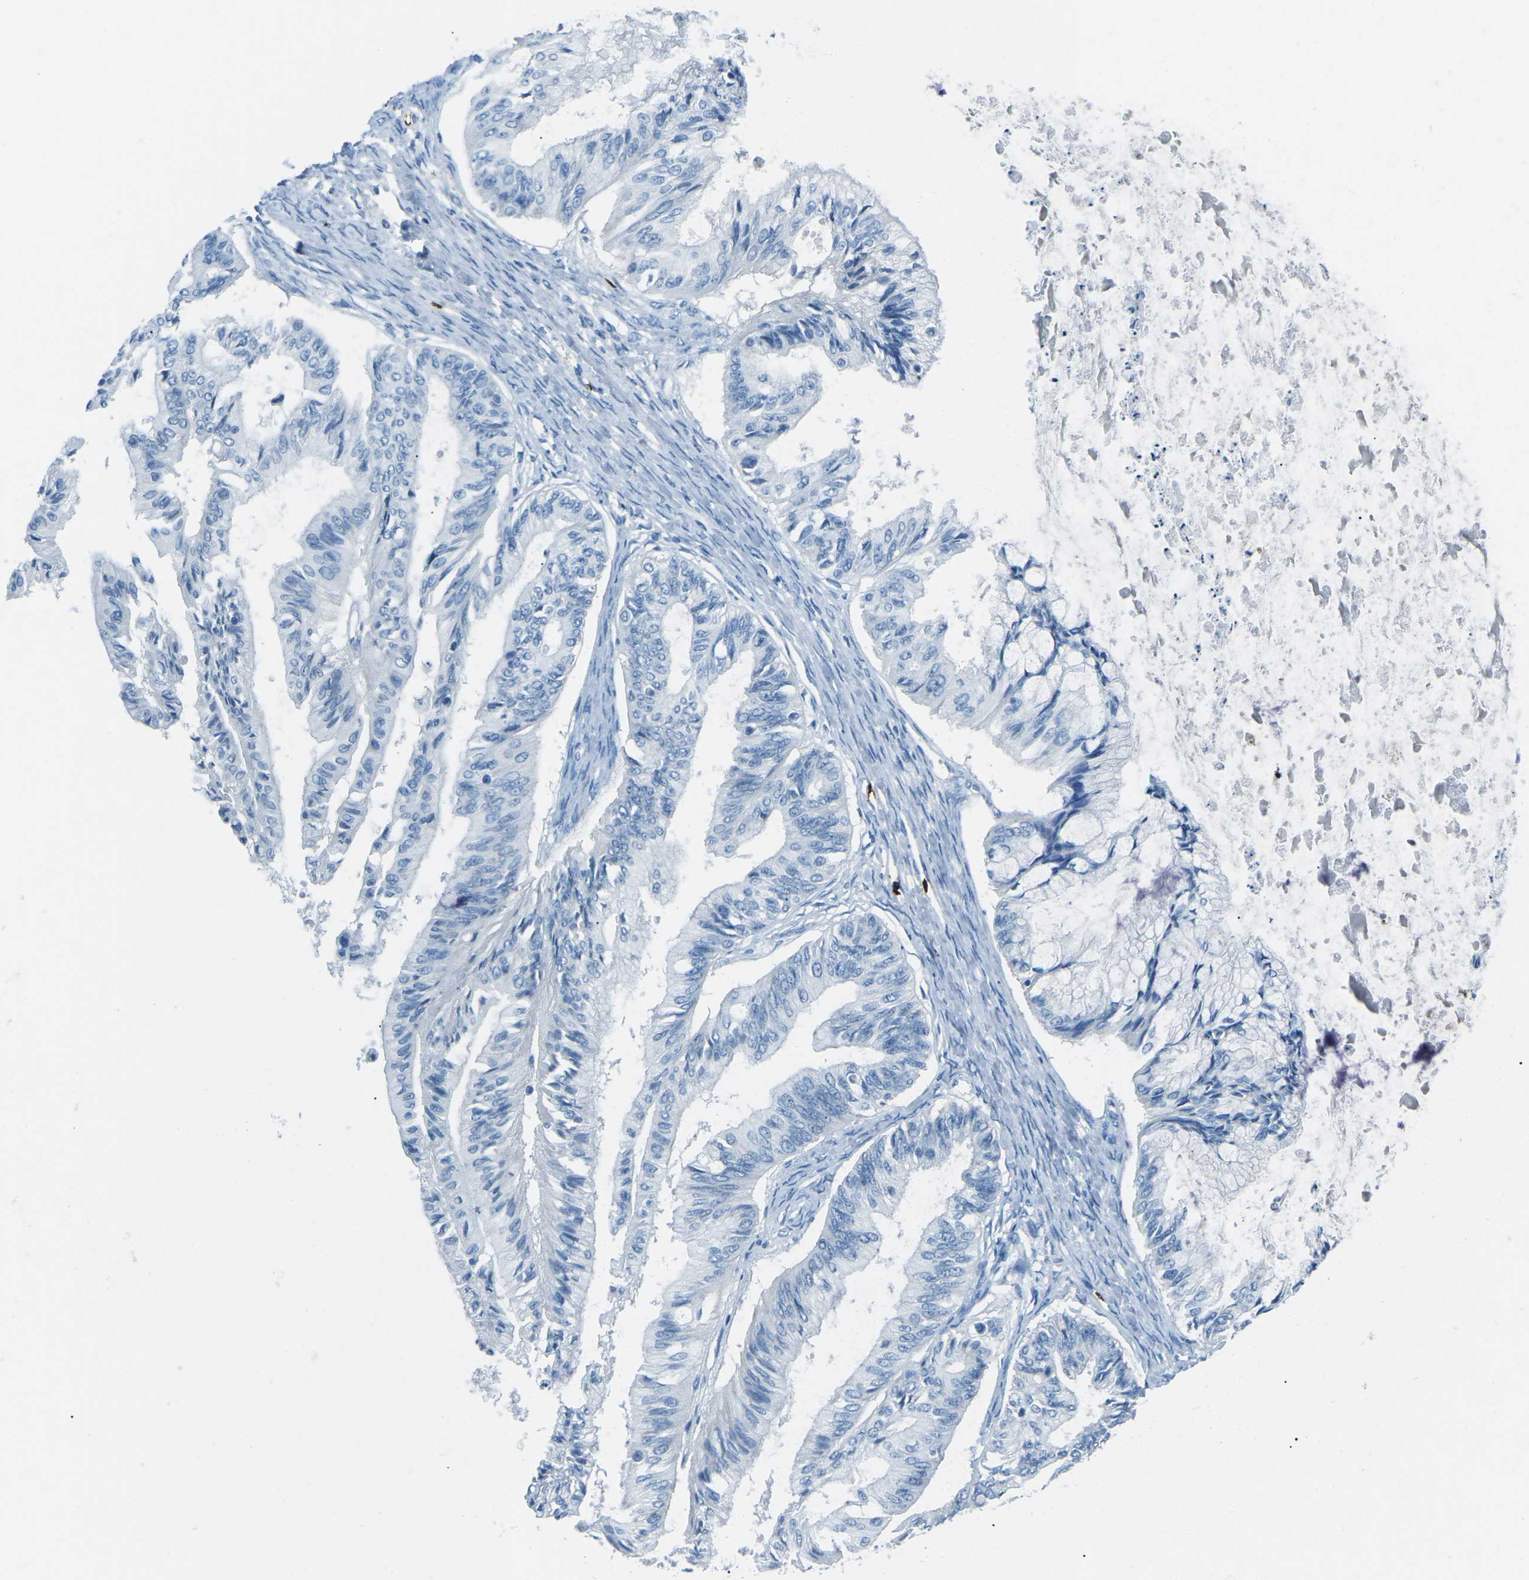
{"staining": {"intensity": "negative", "quantity": "none", "location": "none"}, "tissue": "ovarian cancer", "cell_type": "Tumor cells", "image_type": "cancer", "snomed": [{"axis": "morphology", "description": "Cystadenocarcinoma, mucinous, NOS"}, {"axis": "topography", "description": "Ovary"}], "caption": "This histopathology image is of mucinous cystadenocarcinoma (ovarian) stained with immunohistochemistry to label a protein in brown with the nuclei are counter-stained blue. There is no staining in tumor cells.", "gene": "FCN1", "patient": {"sex": "female", "age": 57}}